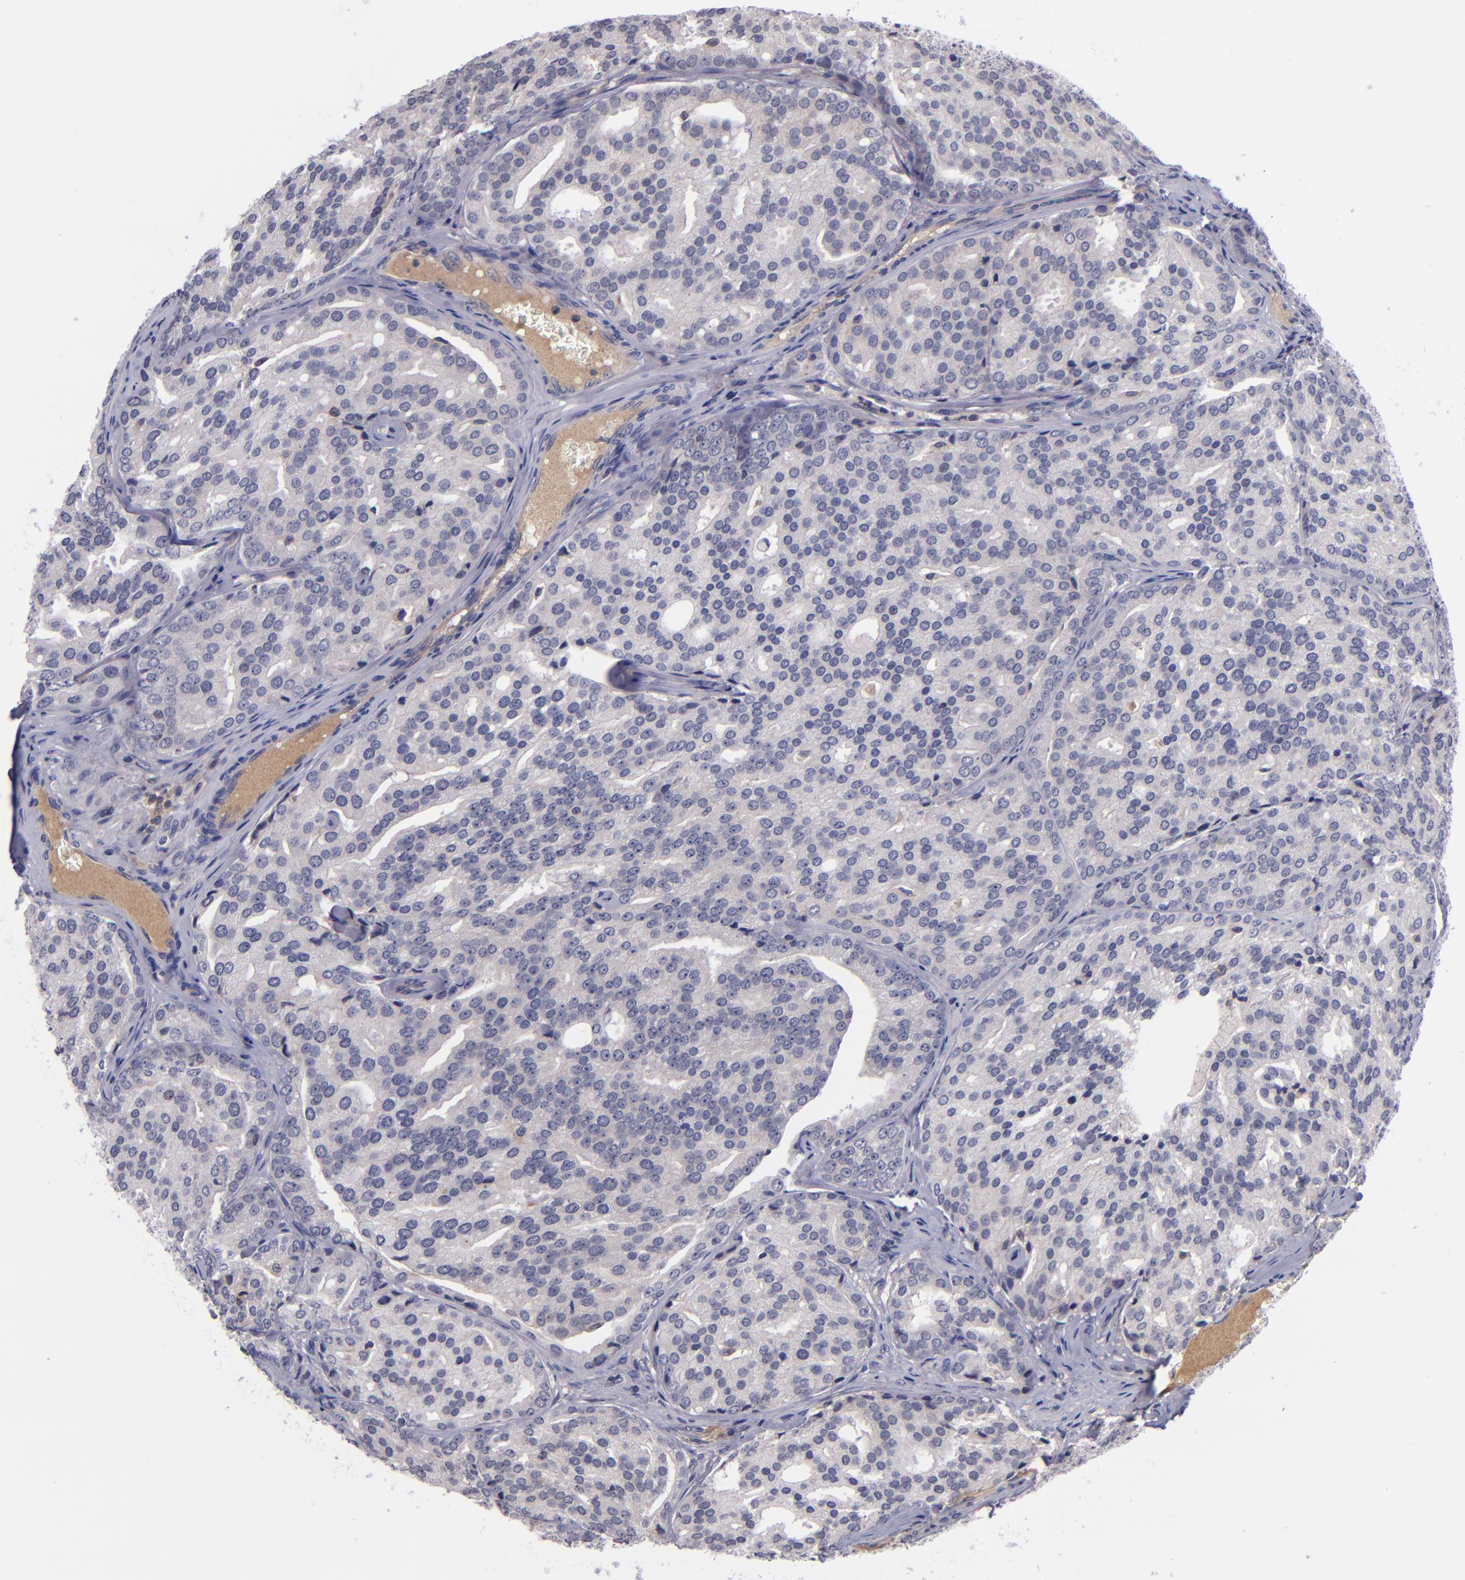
{"staining": {"intensity": "weak", "quantity": "25%-75%", "location": "cytoplasmic/membranous"}, "tissue": "prostate cancer", "cell_type": "Tumor cells", "image_type": "cancer", "snomed": [{"axis": "morphology", "description": "Adenocarcinoma, High grade"}, {"axis": "topography", "description": "Prostate"}], "caption": "About 25%-75% of tumor cells in human prostate cancer (high-grade adenocarcinoma) show weak cytoplasmic/membranous protein positivity as visualized by brown immunohistochemical staining.", "gene": "RBP4", "patient": {"sex": "male", "age": 64}}